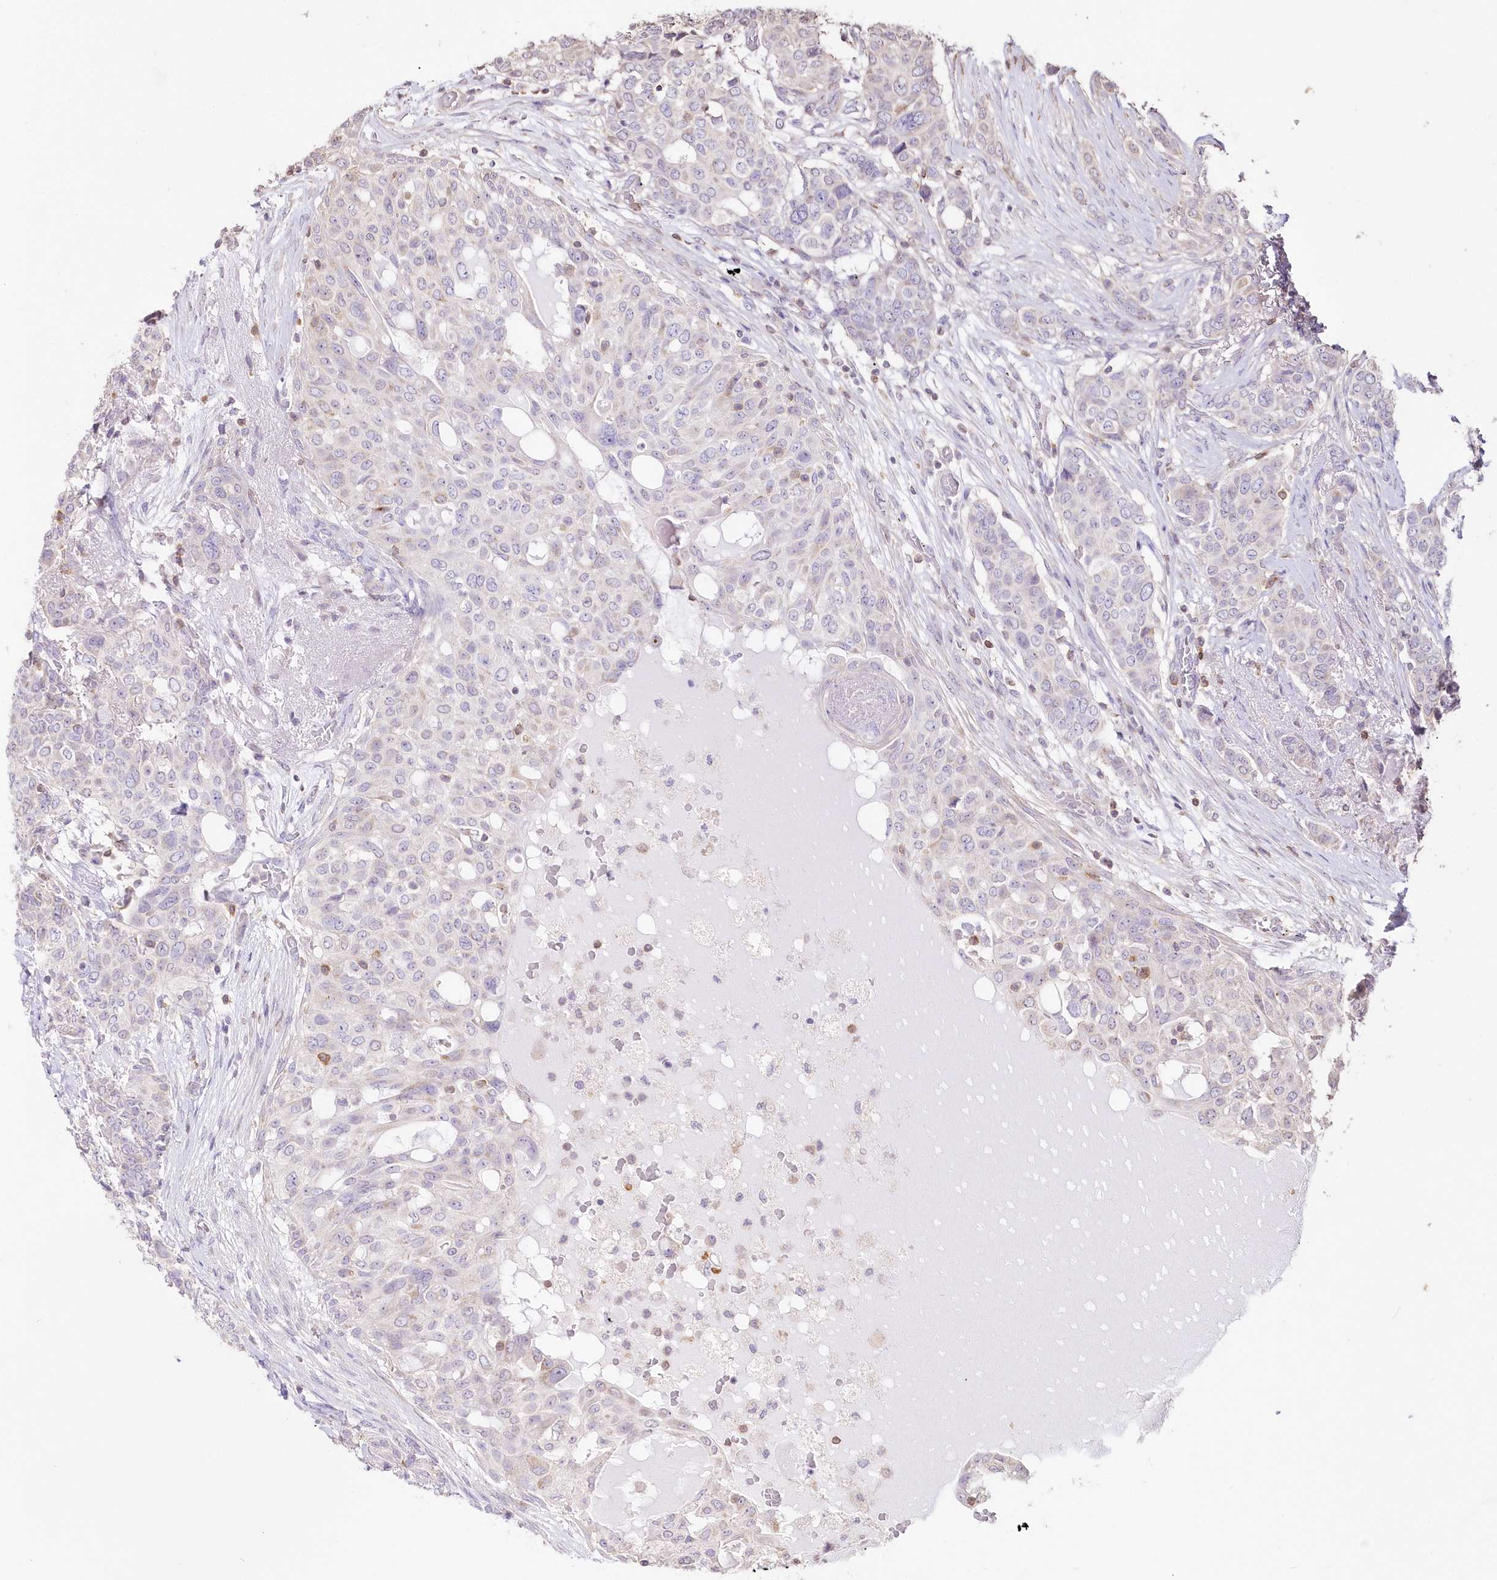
{"staining": {"intensity": "negative", "quantity": "none", "location": "none"}, "tissue": "breast cancer", "cell_type": "Tumor cells", "image_type": "cancer", "snomed": [{"axis": "morphology", "description": "Lobular carcinoma"}, {"axis": "topography", "description": "Breast"}], "caption": "Photomicrograph shows no protein staining in tumor cells of breast cancer (lobular carcinoma) tissue. The staining was performed using DAB to visualize the protein expression in brown, while the nuclei were stained in blue with hematoxylin (Magnification: 20x).", "gene": "STK17B", "patient": {"sex": "female", "age": 51}}